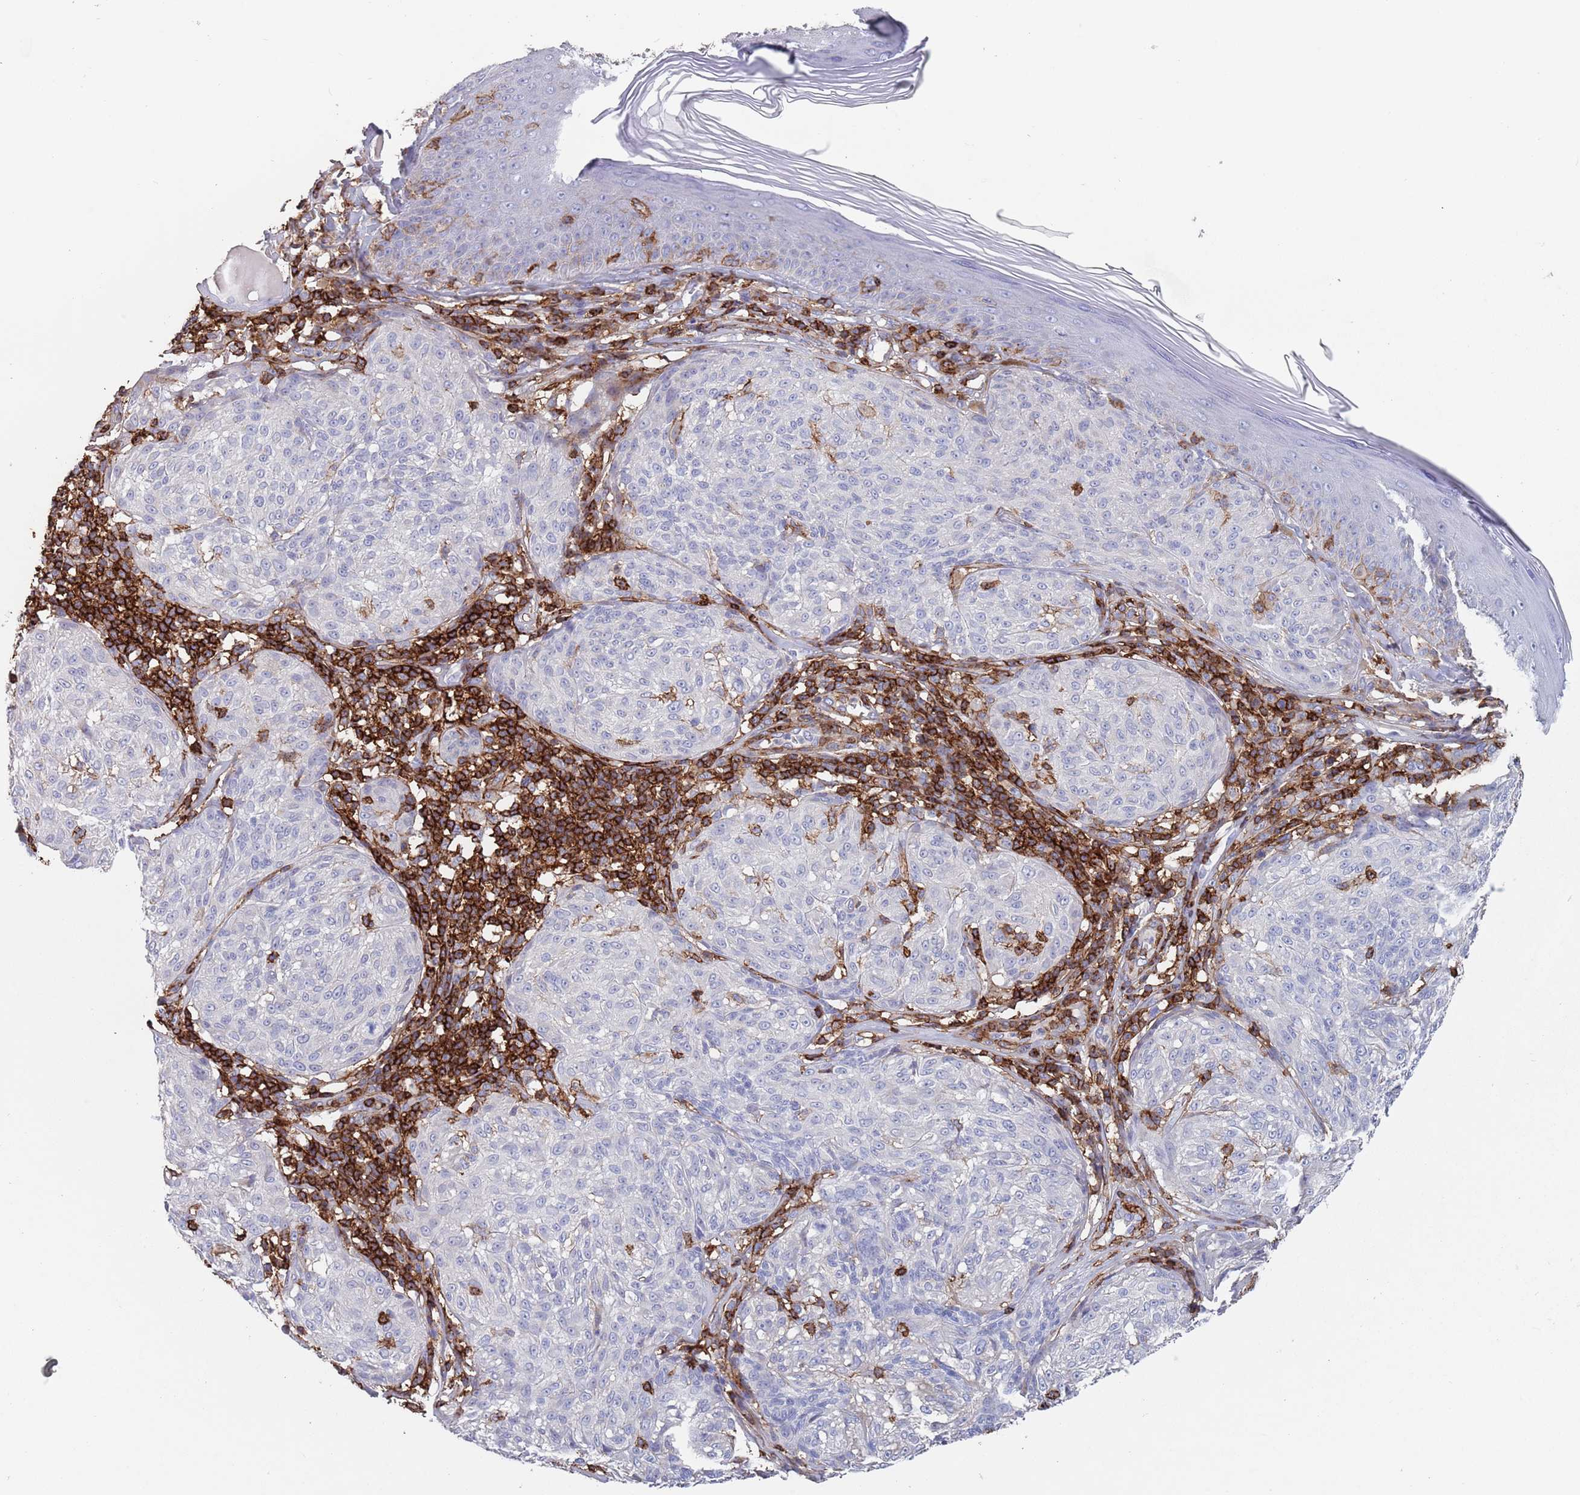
{"staining": {"intensity": "negative", "quantity": "none", "location": "none"}, "tissue": "melanoma", "cell_type": "Tumor cells", "image_type": "cancer", "snomed": [{"axis": "morphology", "description": "Malignant melanoma, NOS"}, {"axis": "topography", "description": "Skin"}], "caption": "The image reveals no significant positivity in tumor cells of melanoma.", "gene": "RNF144A", "patient": {"sex": "female", "age": 63}}